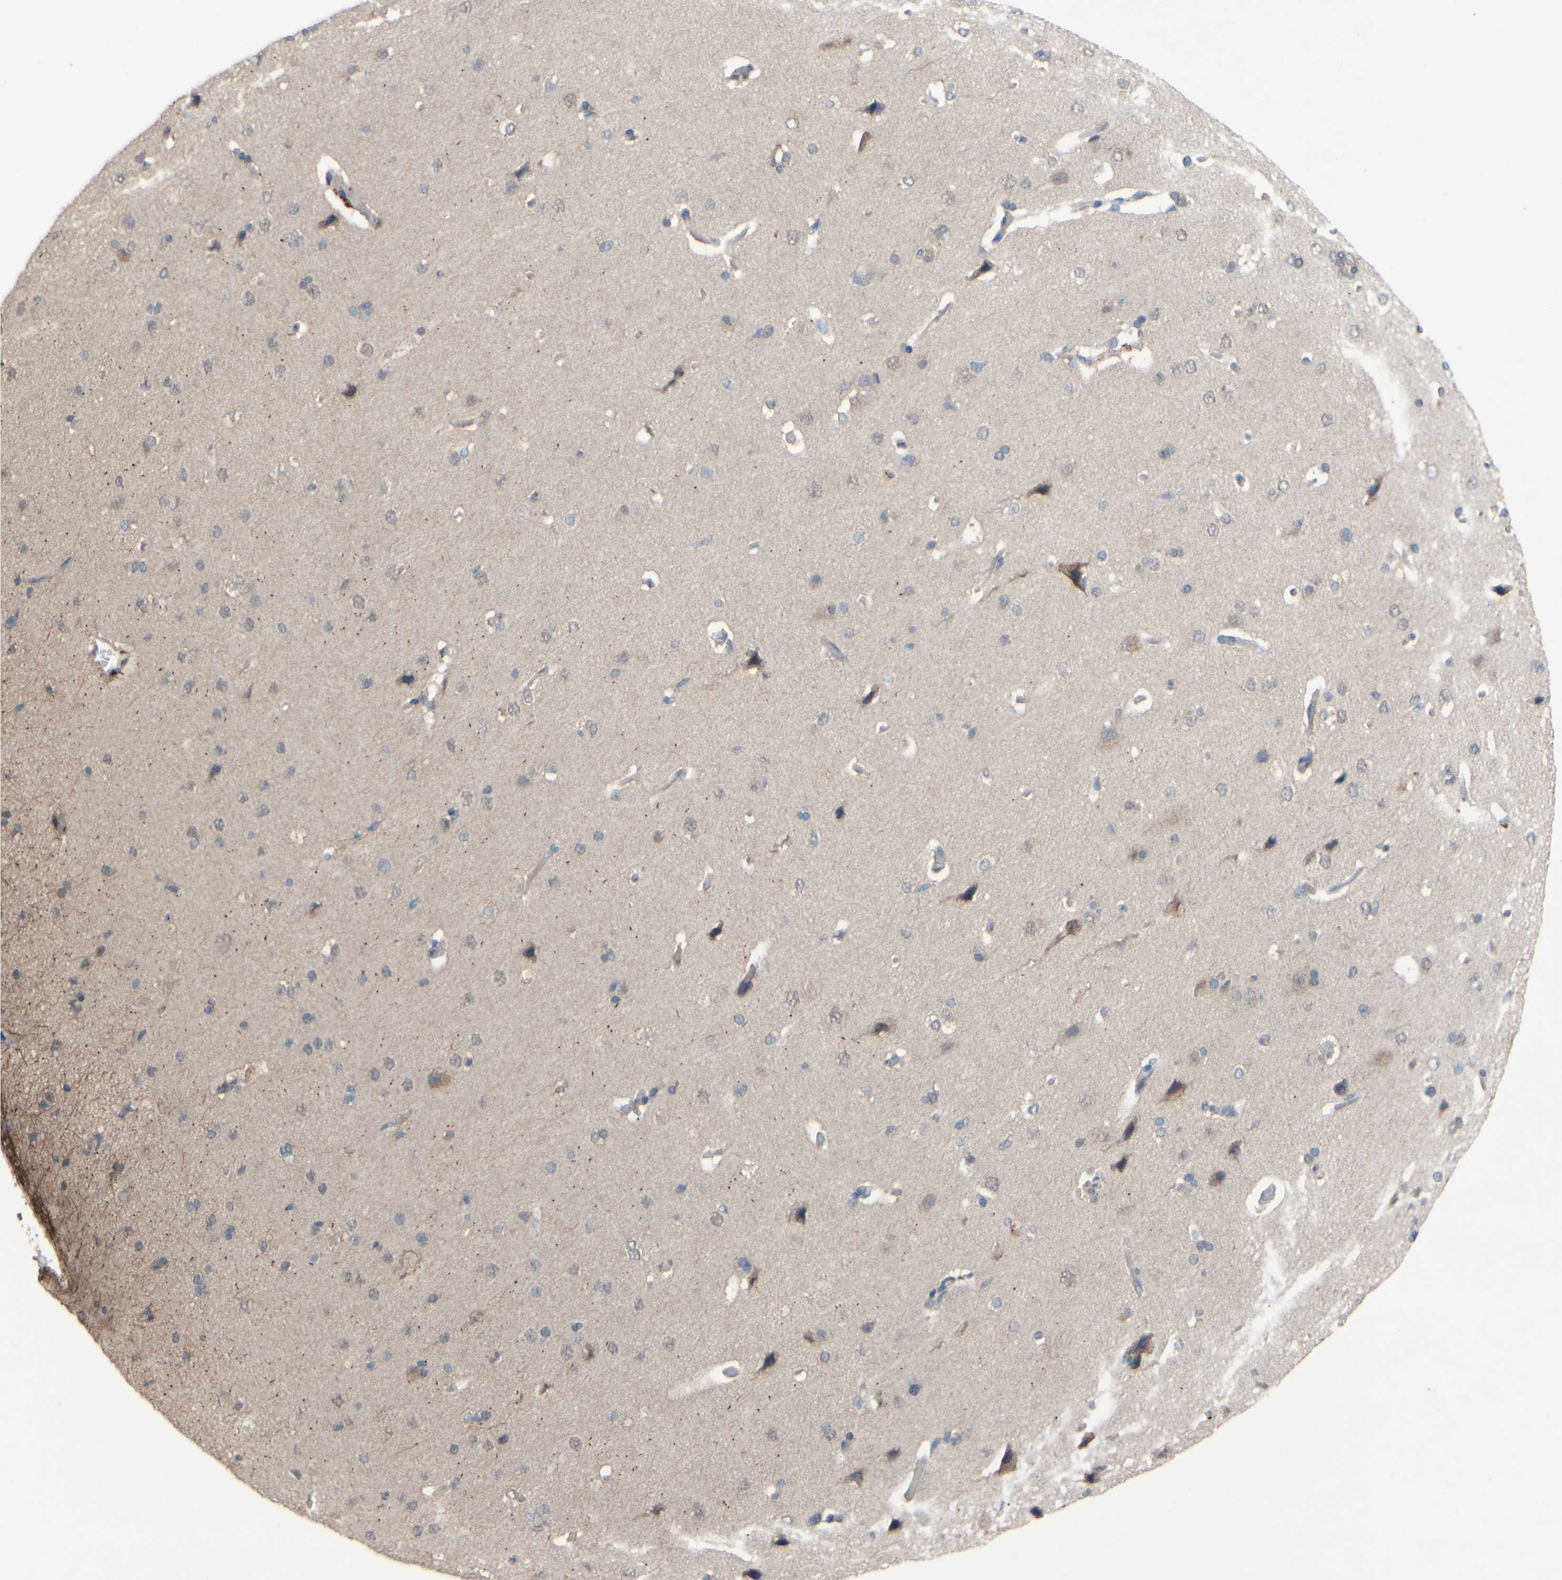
{"staining": {"intensity": "negative", "quantity": "none", "location": "none"}, "tissue": "cerebral cortex", "cell_type": "Endothelial cells", "image_type": "normal", "snomed": [{"axis": "morphology", "description": "Normal tissue, NOS"}, {"axis": "topography", "description": "Cerebral cortex"}], "caption": "The photomicrograph exhibits no staining of endothelial cells in benign cerebral cortex. (DAB IHC with hematoxylin counter stain).", "gene": "CDCP1", "patient": {"sex": "male", "age": 62}}